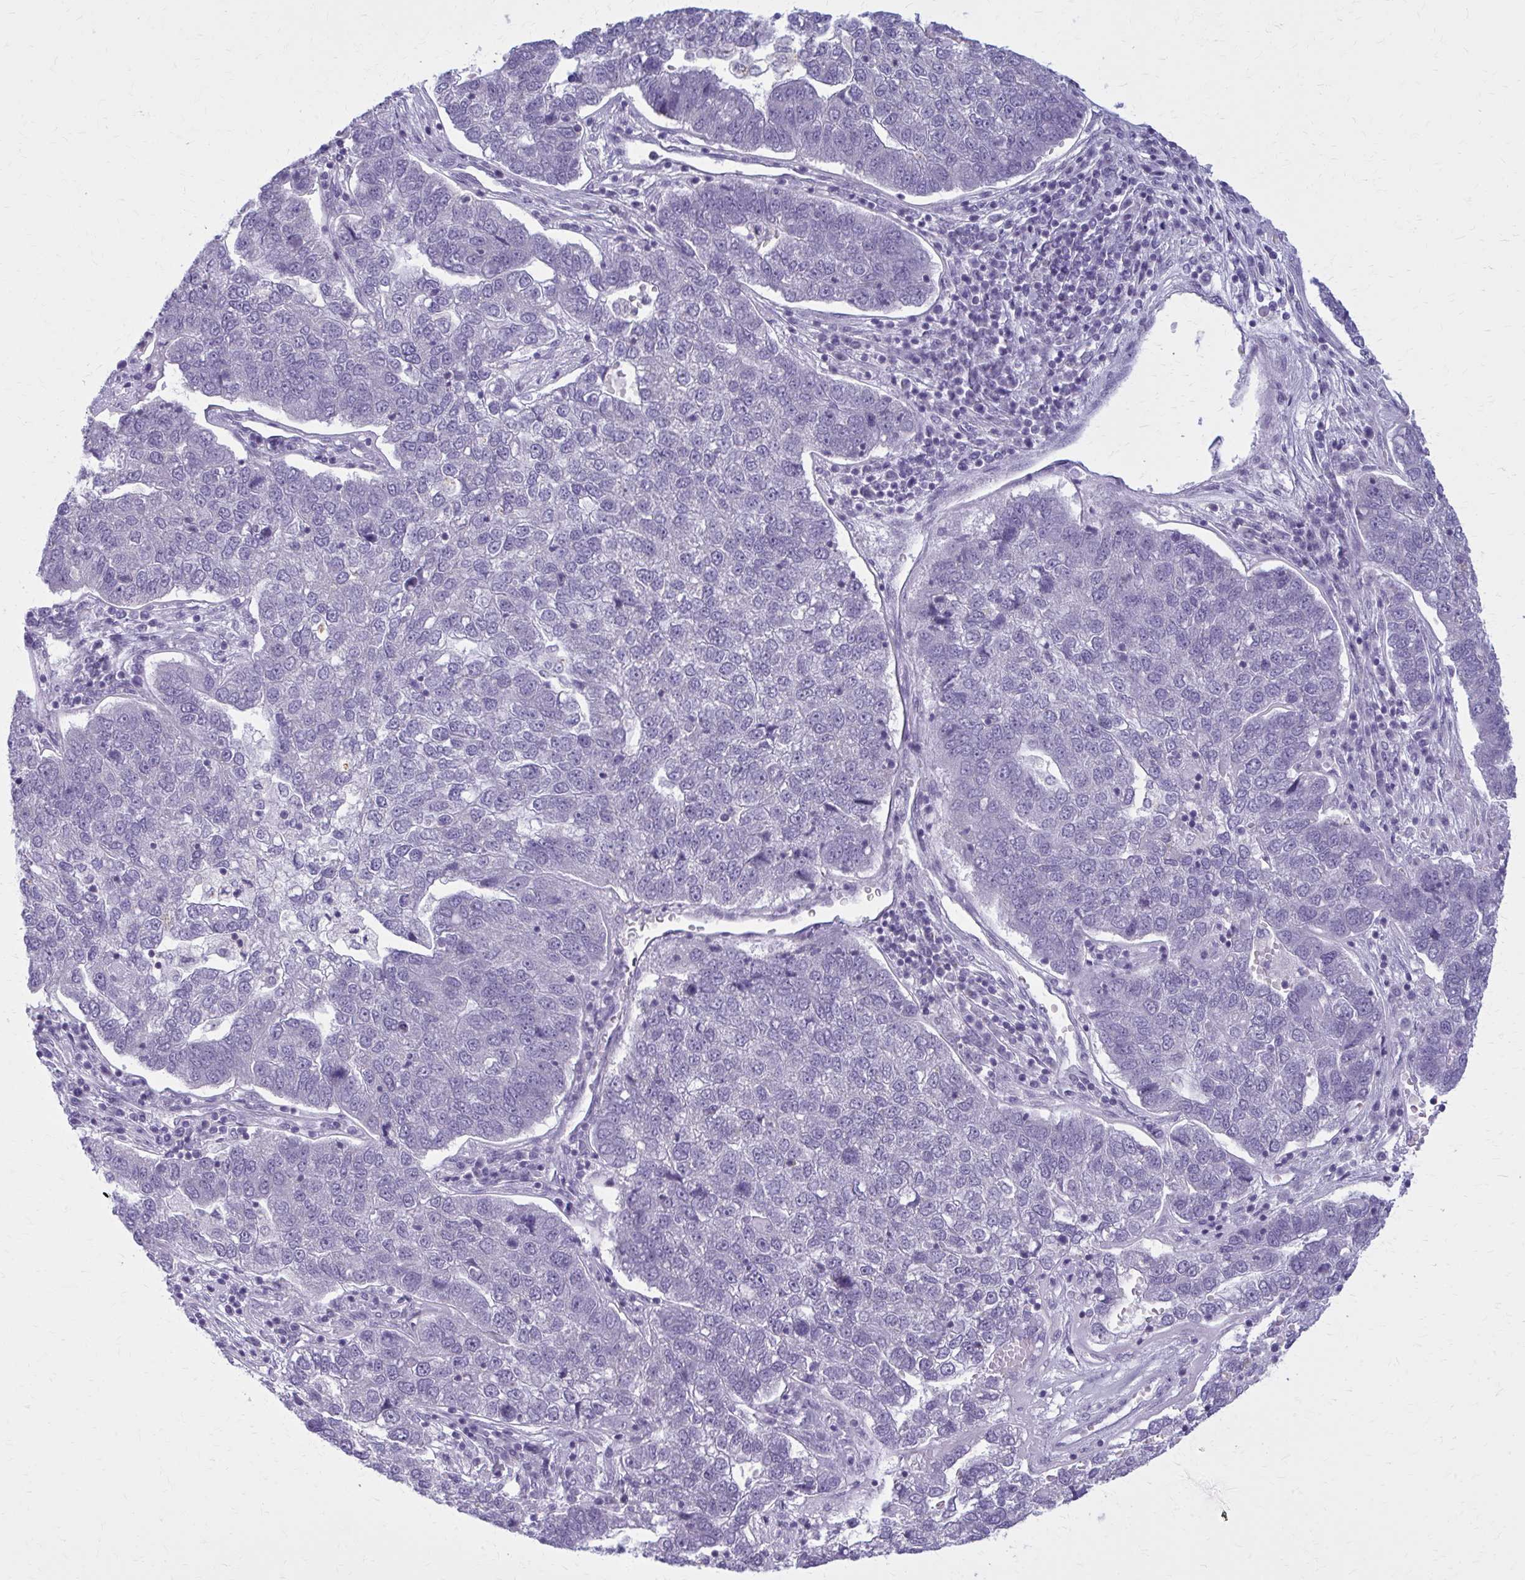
{"staining": {"intensity": "negative", "quantity": "none", "location": "none"}, "tissue": "pancreatic cancer", "cell_type": "Tumor cells", "image_type": "cancer", "snomed": [{"axis": "morphology", "description": "Adenocarcinoma, NOS"}, {"axis": "topography", "description": "Pancreas"}], "caption": "Pancreatic adenocarcinoma was stained to show a protein in brown. There is no significant positivity in tumor cells. (Stains: DAB IHC with hematoxylin counter stain, Microscopy: brightfield microscopy at high magnification).", "gene": "CARD9", "patient": {"sex": "female", "age": 61}}